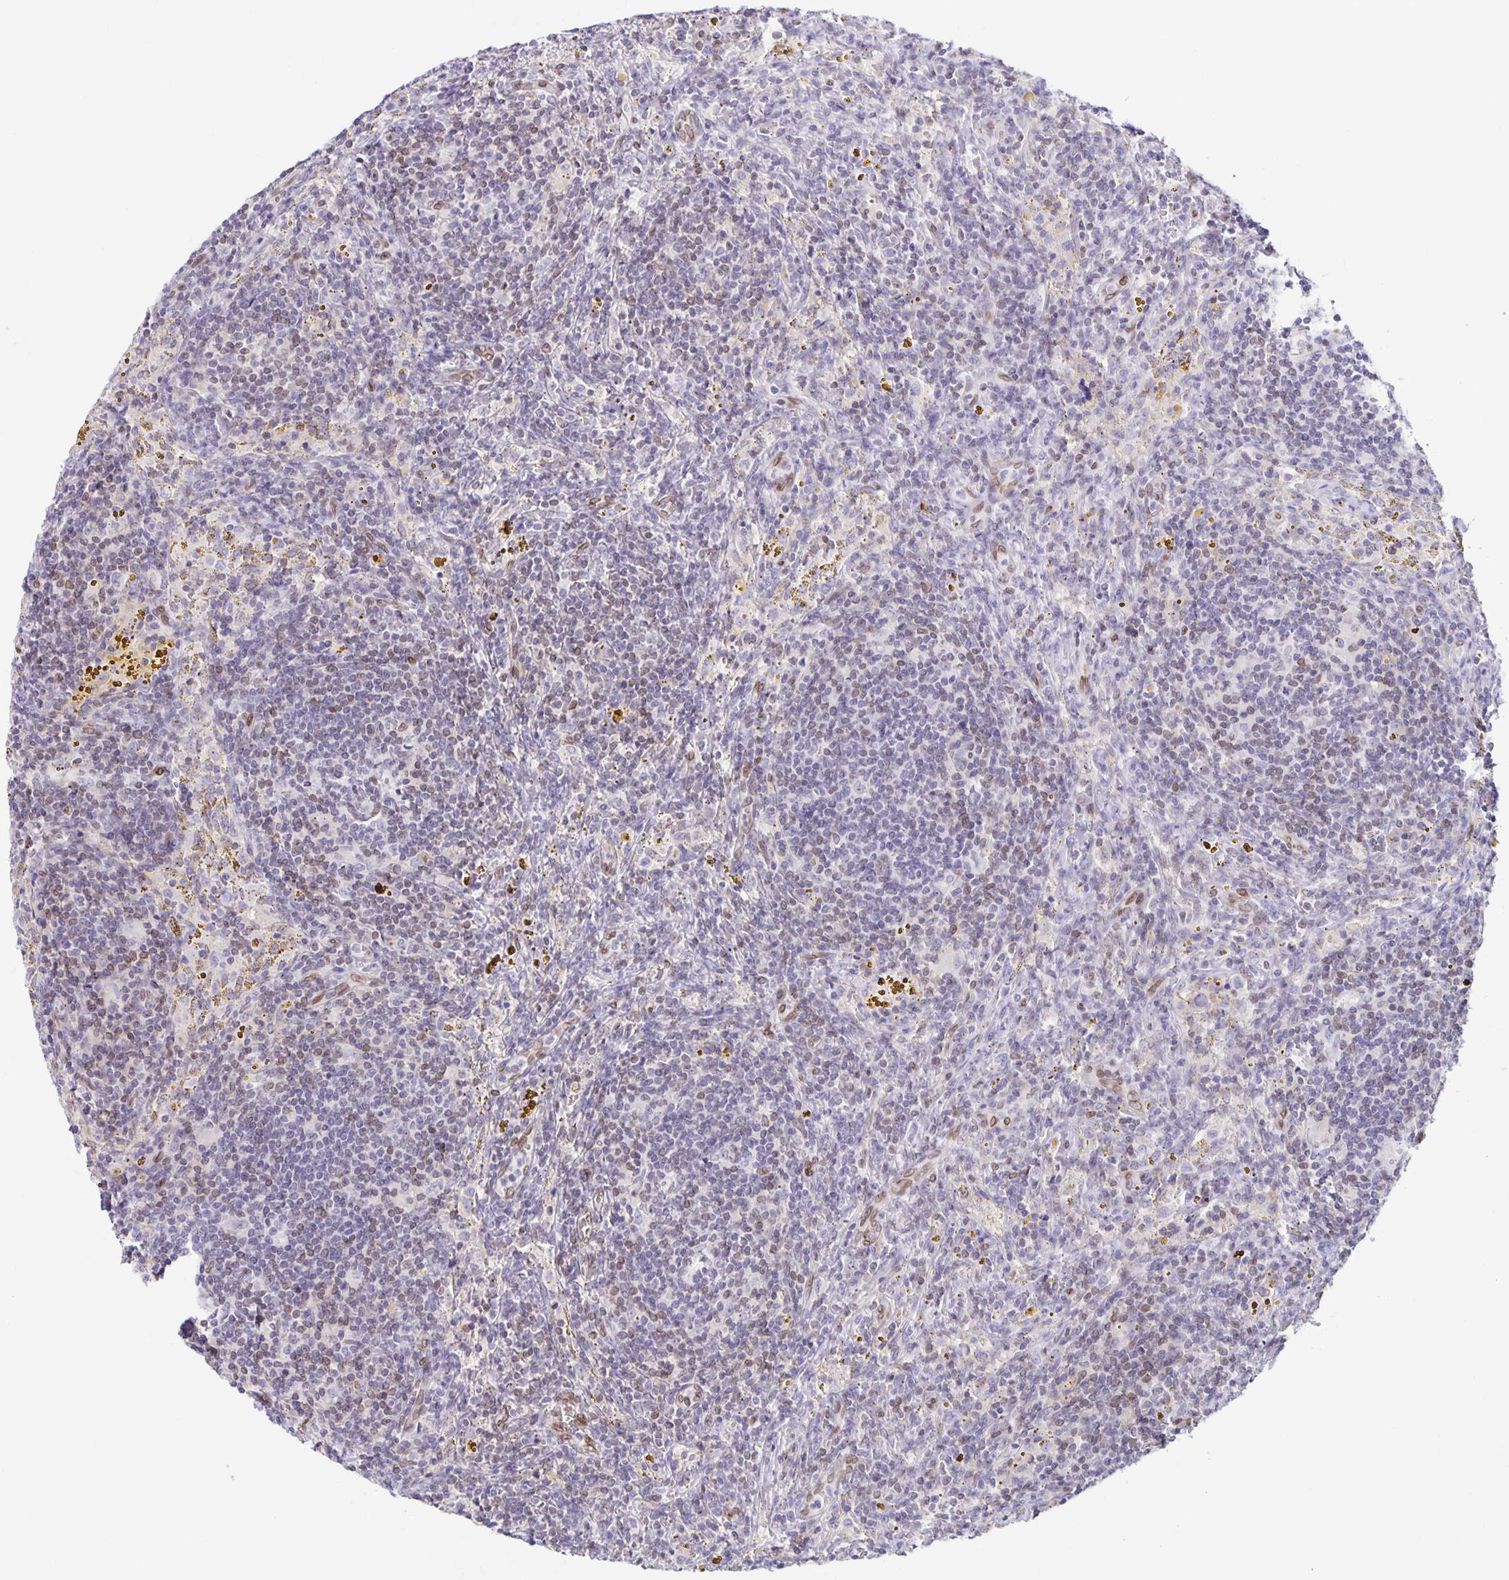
{"staining": {"intensity": "negative", "quantity": "none", "location": "none"}, "tissue": "lymphoma", "cell_type": "Tumor cells", "image_type": "cancer", "snomed": [{"axis": "morphology", "description": "Malignant lymphoma, non-Hodgkin's type, Low grade"}, {"axis": "topography", "description": "Spleen"}], "caption": "Immunohistochemical staining of malignant lymphoma, non-Hodgkin's type (low-grade) shows no significant positivity in tumor cells.", "gene": "SYNE2", "patient": {"sex": "female", "age": 70}}